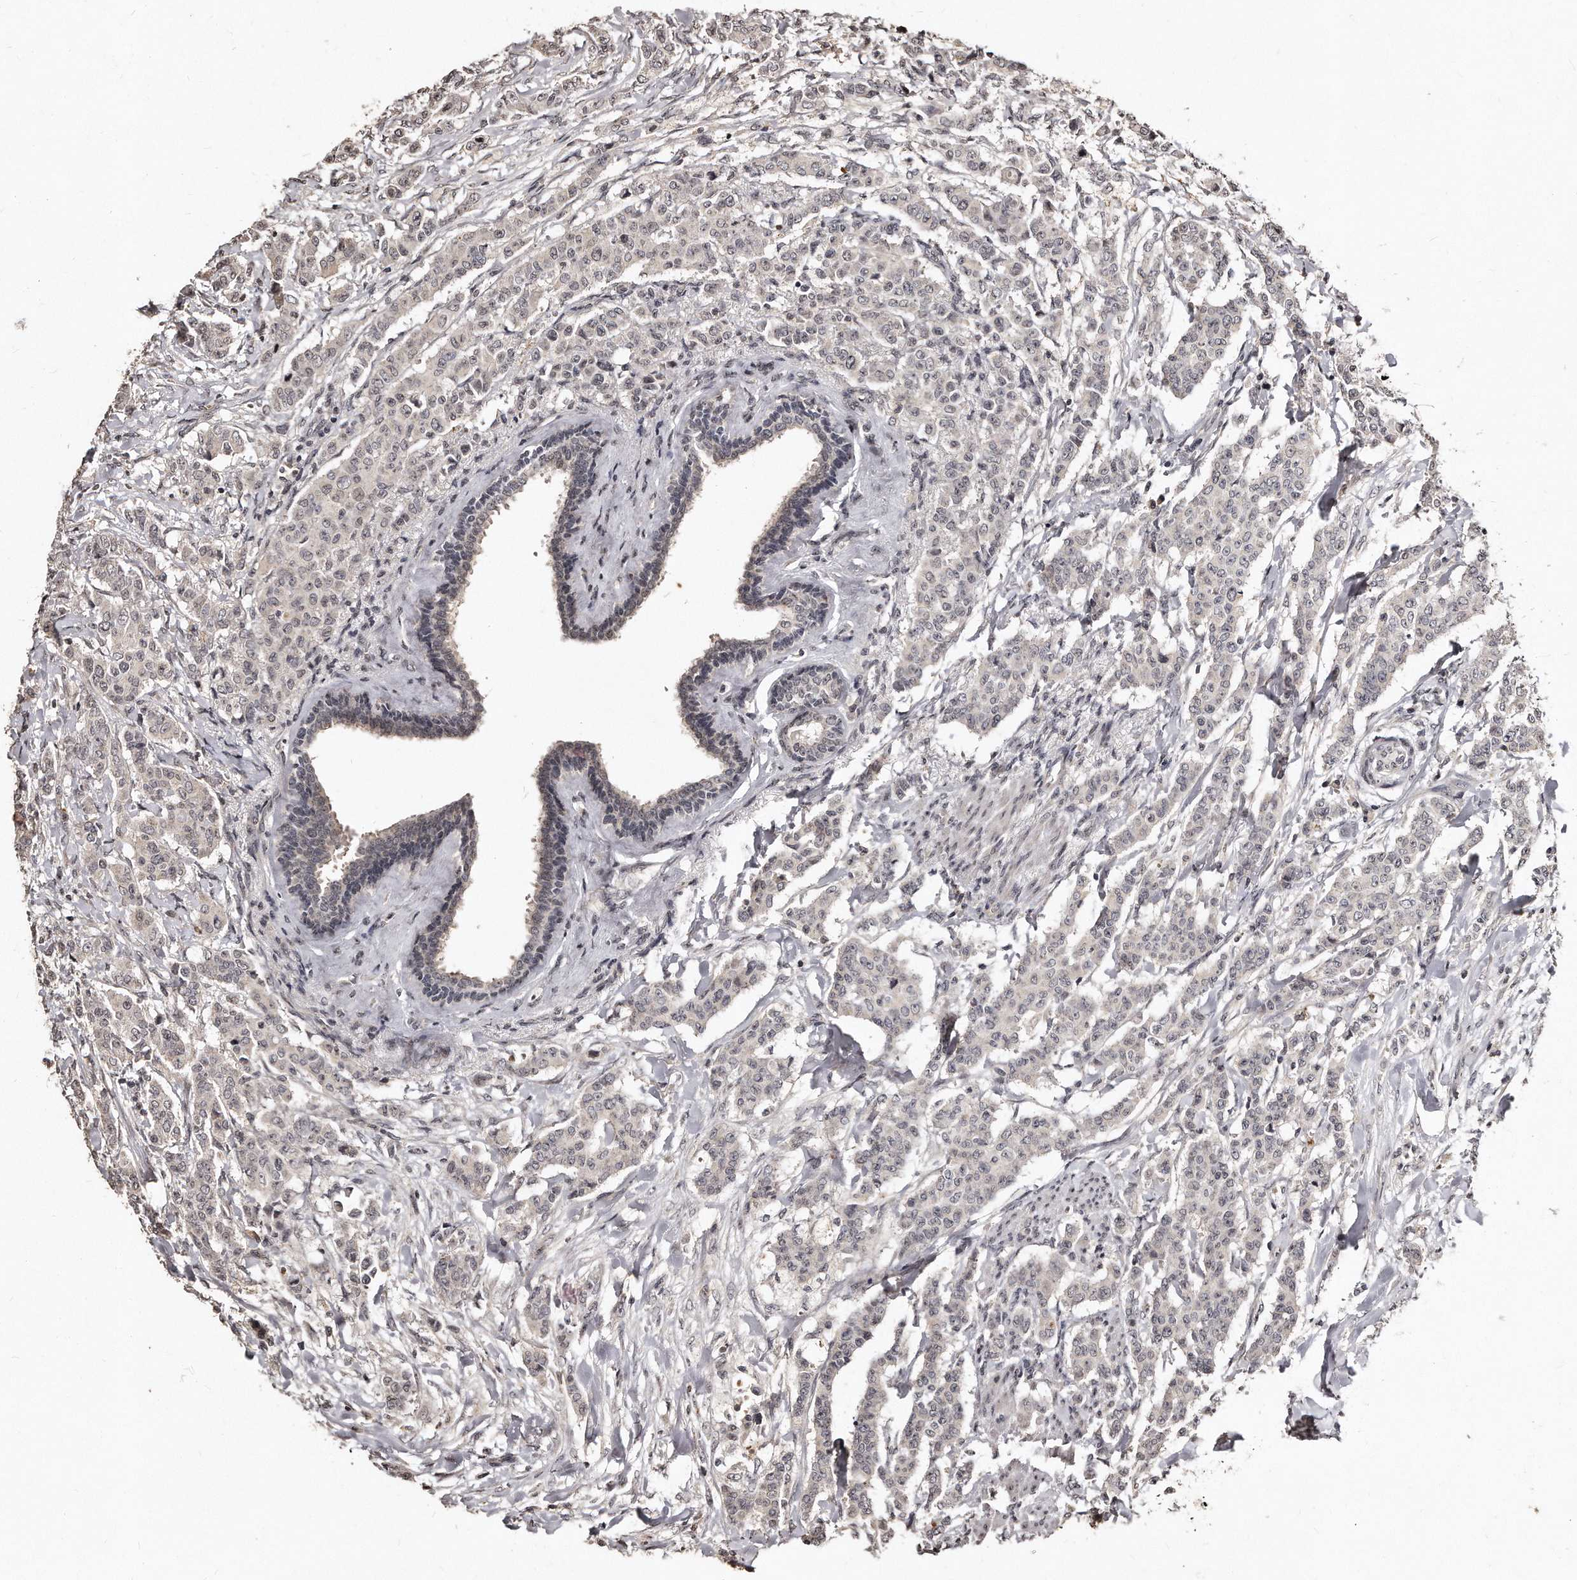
{"staining": {"intensity": "weak", "quantity": "<25%", "location": "nuclear"}, "tissue": "breast cancer", "cell_type": "Tumor cells", "image_type": "cancer", "snomed": [{"axis": "morphology", "description": "Duct carcinoma"}, {"axis": "topography", "description": "Breast"}], "caption": "Intraductal carcinoma (breast) was stained to show a protein in brown. There is no significant positivity in tumor cells.", "gene": "TSHR", "patient": {"sex": "female", "age": 40}}